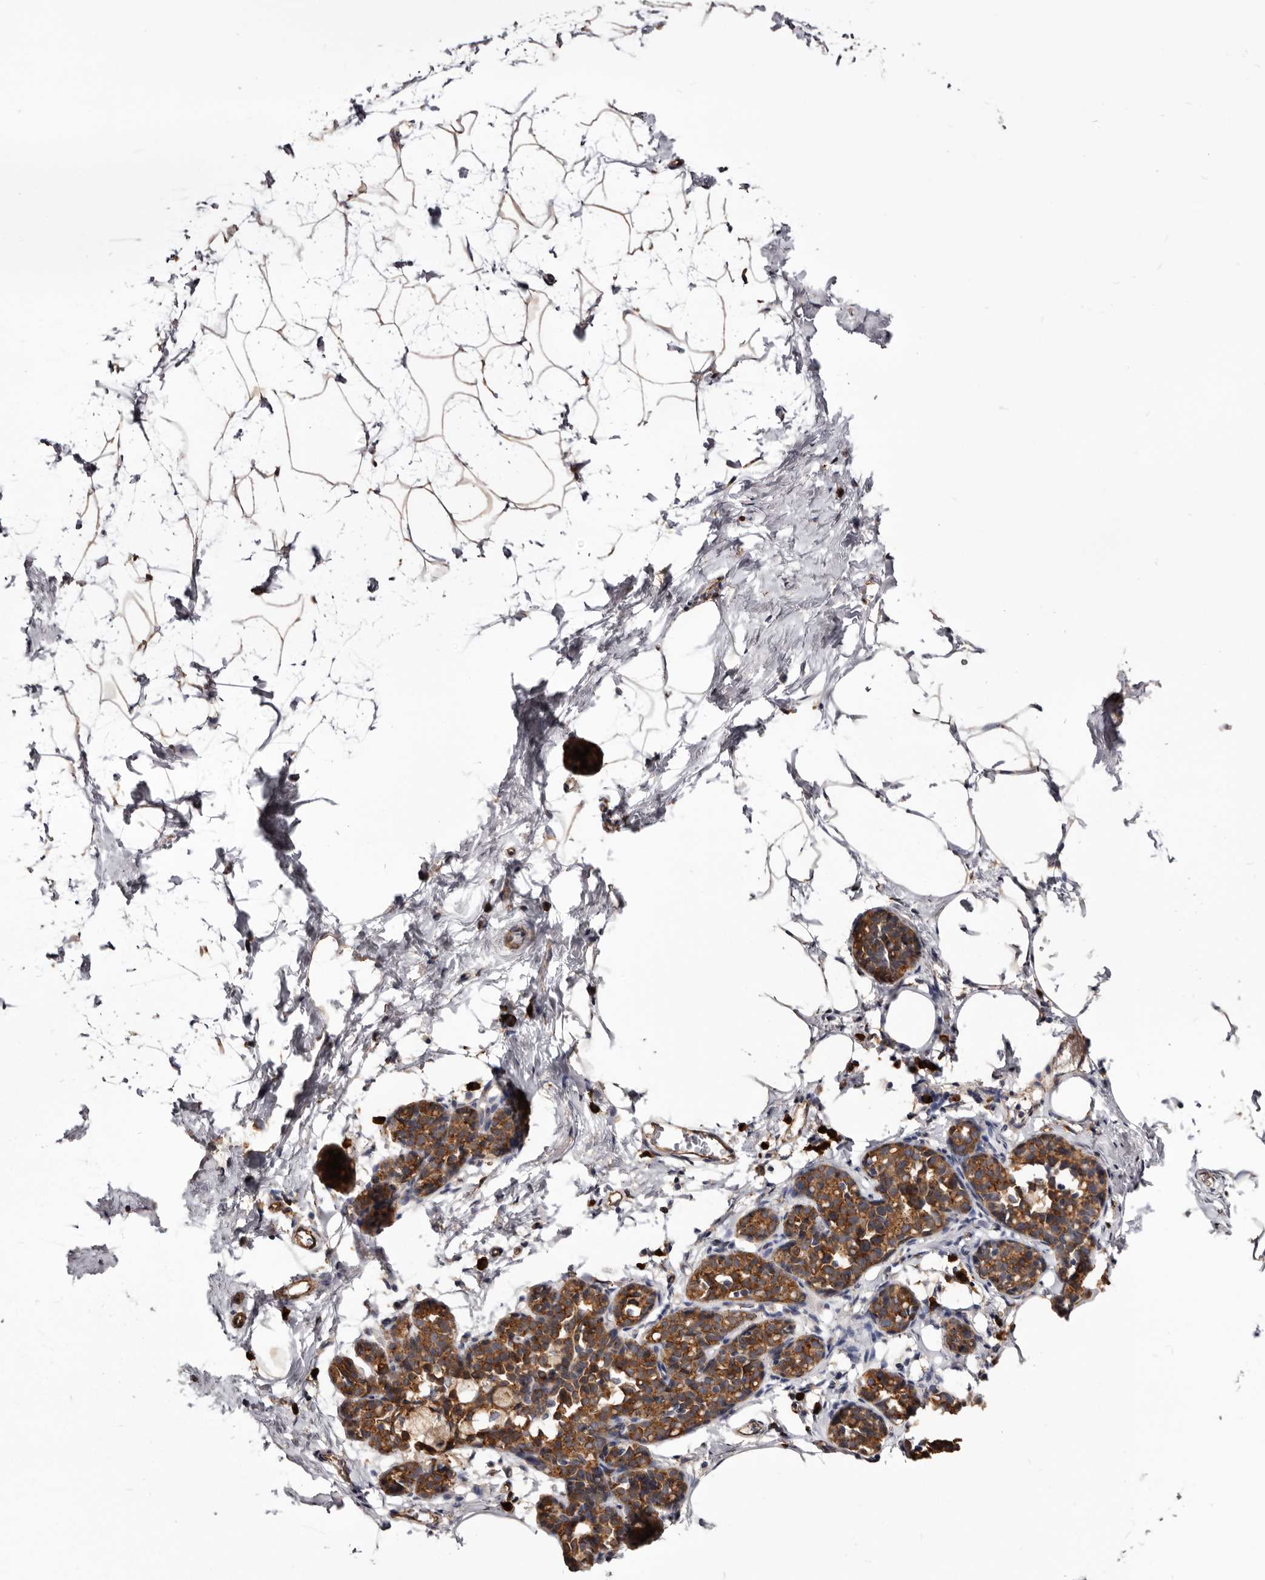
{"staining": {"intensity": "weak", "quantity": "<25%", "location": "cytoplasmic/membranous"}, "tissue": "breast", "cell_type": "Adipocytes", "image_type": "normal", "snomed": [{"axis": "morphology", "description": "Normal tissue, NOS"}, {"axis": "morphology", "description": "Lobular carcinoma"}, {"axis": "topography", "description": "Breast"}], "caption": "Immunohistochemistry (IHC) histopathology image of benign breast: breast stained with DAB (3,3'-diaminobenzidine) demonstrates no significant protein positivity in adipocytes.", "gene": "TPD52", "patient": {"sex": "female", "age": 62}}